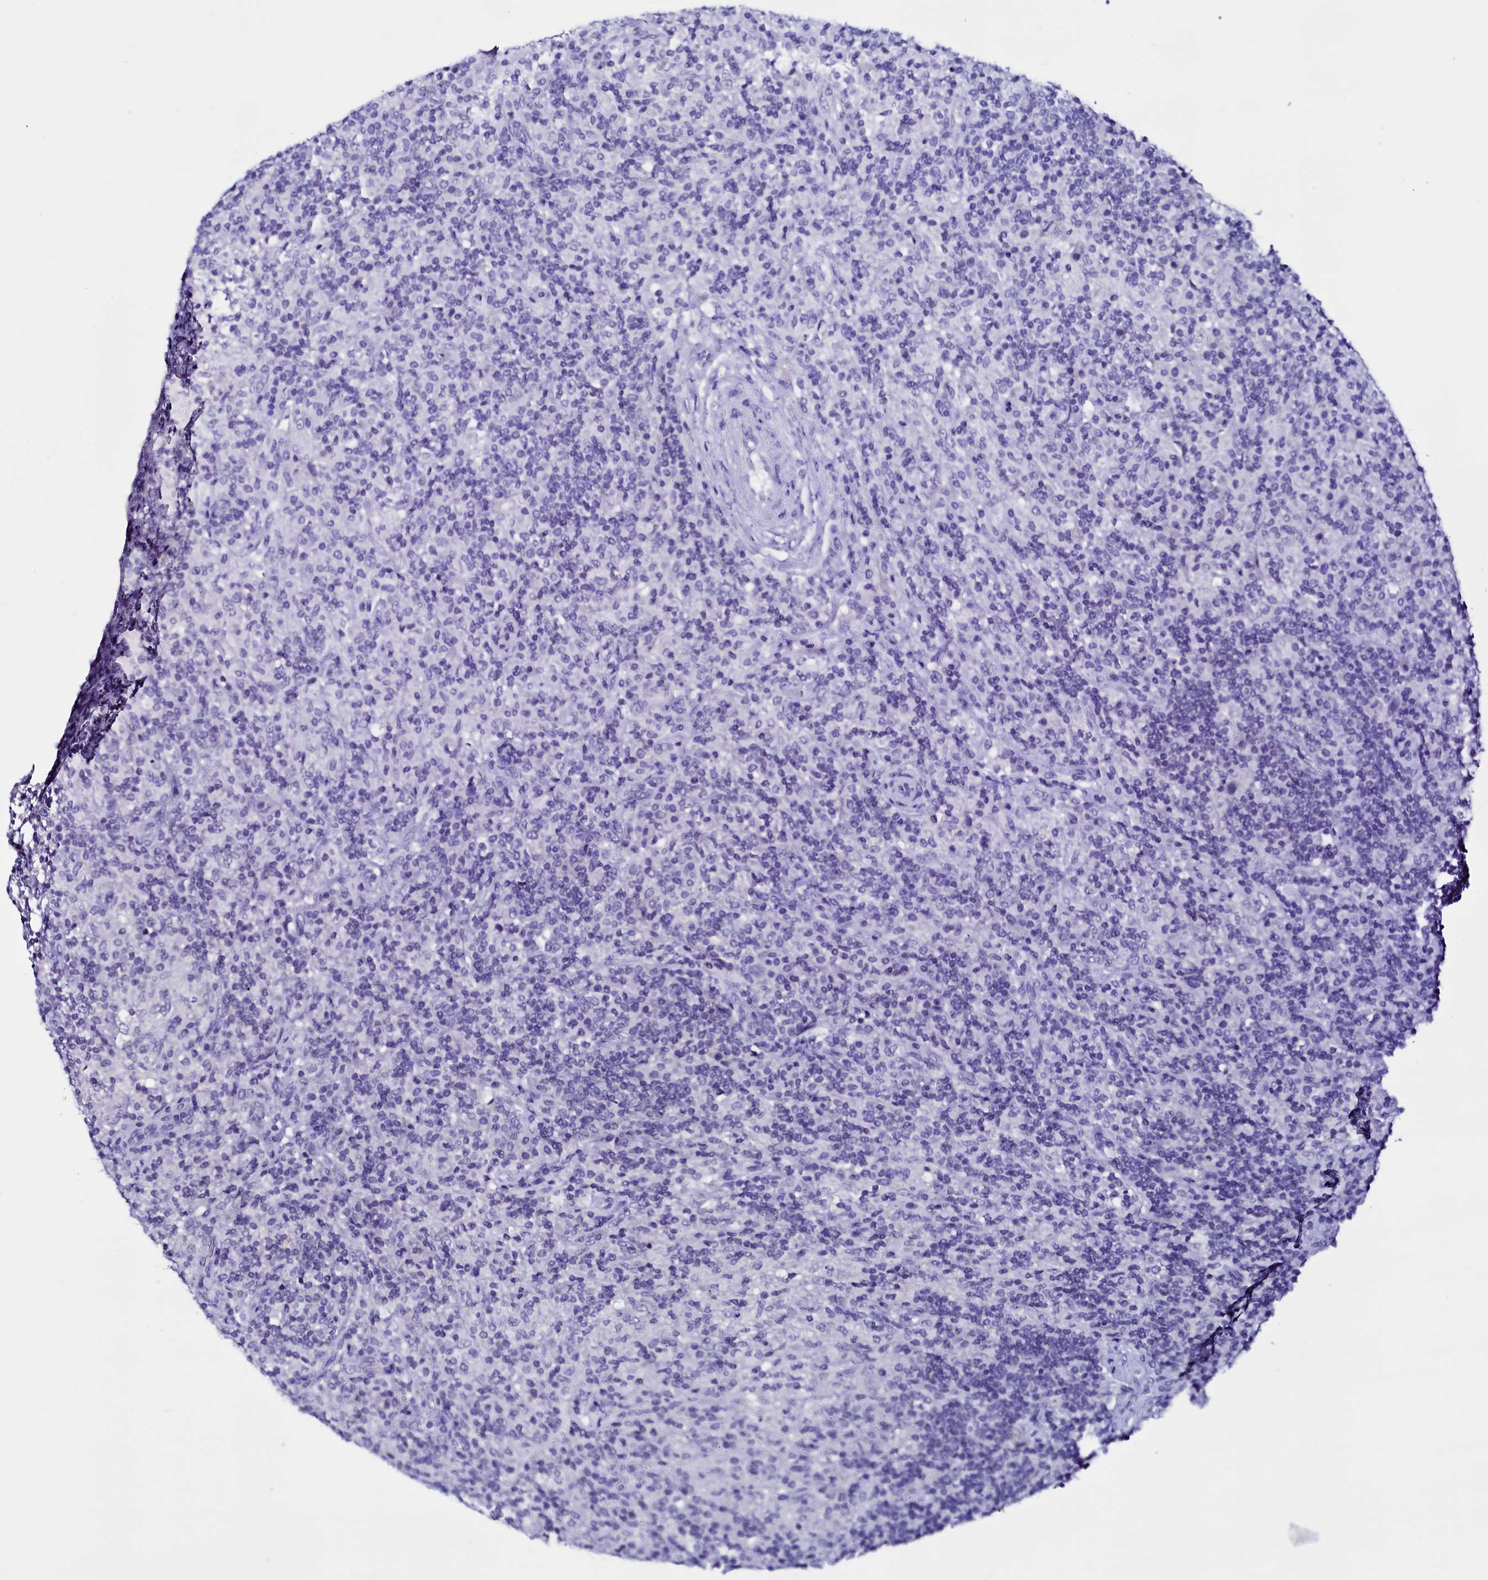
{"staining": {"intensity": "negative", "quantity": "none", "location": "none"}, "tissue": "lymphoma", "cell_type": "Tumor cells", "image_type": "cancer", "snomed": [{"axis": "morphology", "description": "Hodgkin's disease, NOS"}, {"axis": "topography", "description": "Lymph node"}], "caption": "The photomicrograph reveals no staining of tumor cells in Hodgkin's disease.", "gene": "HAND1", "patient": {"sex": "male", "age": 70}}